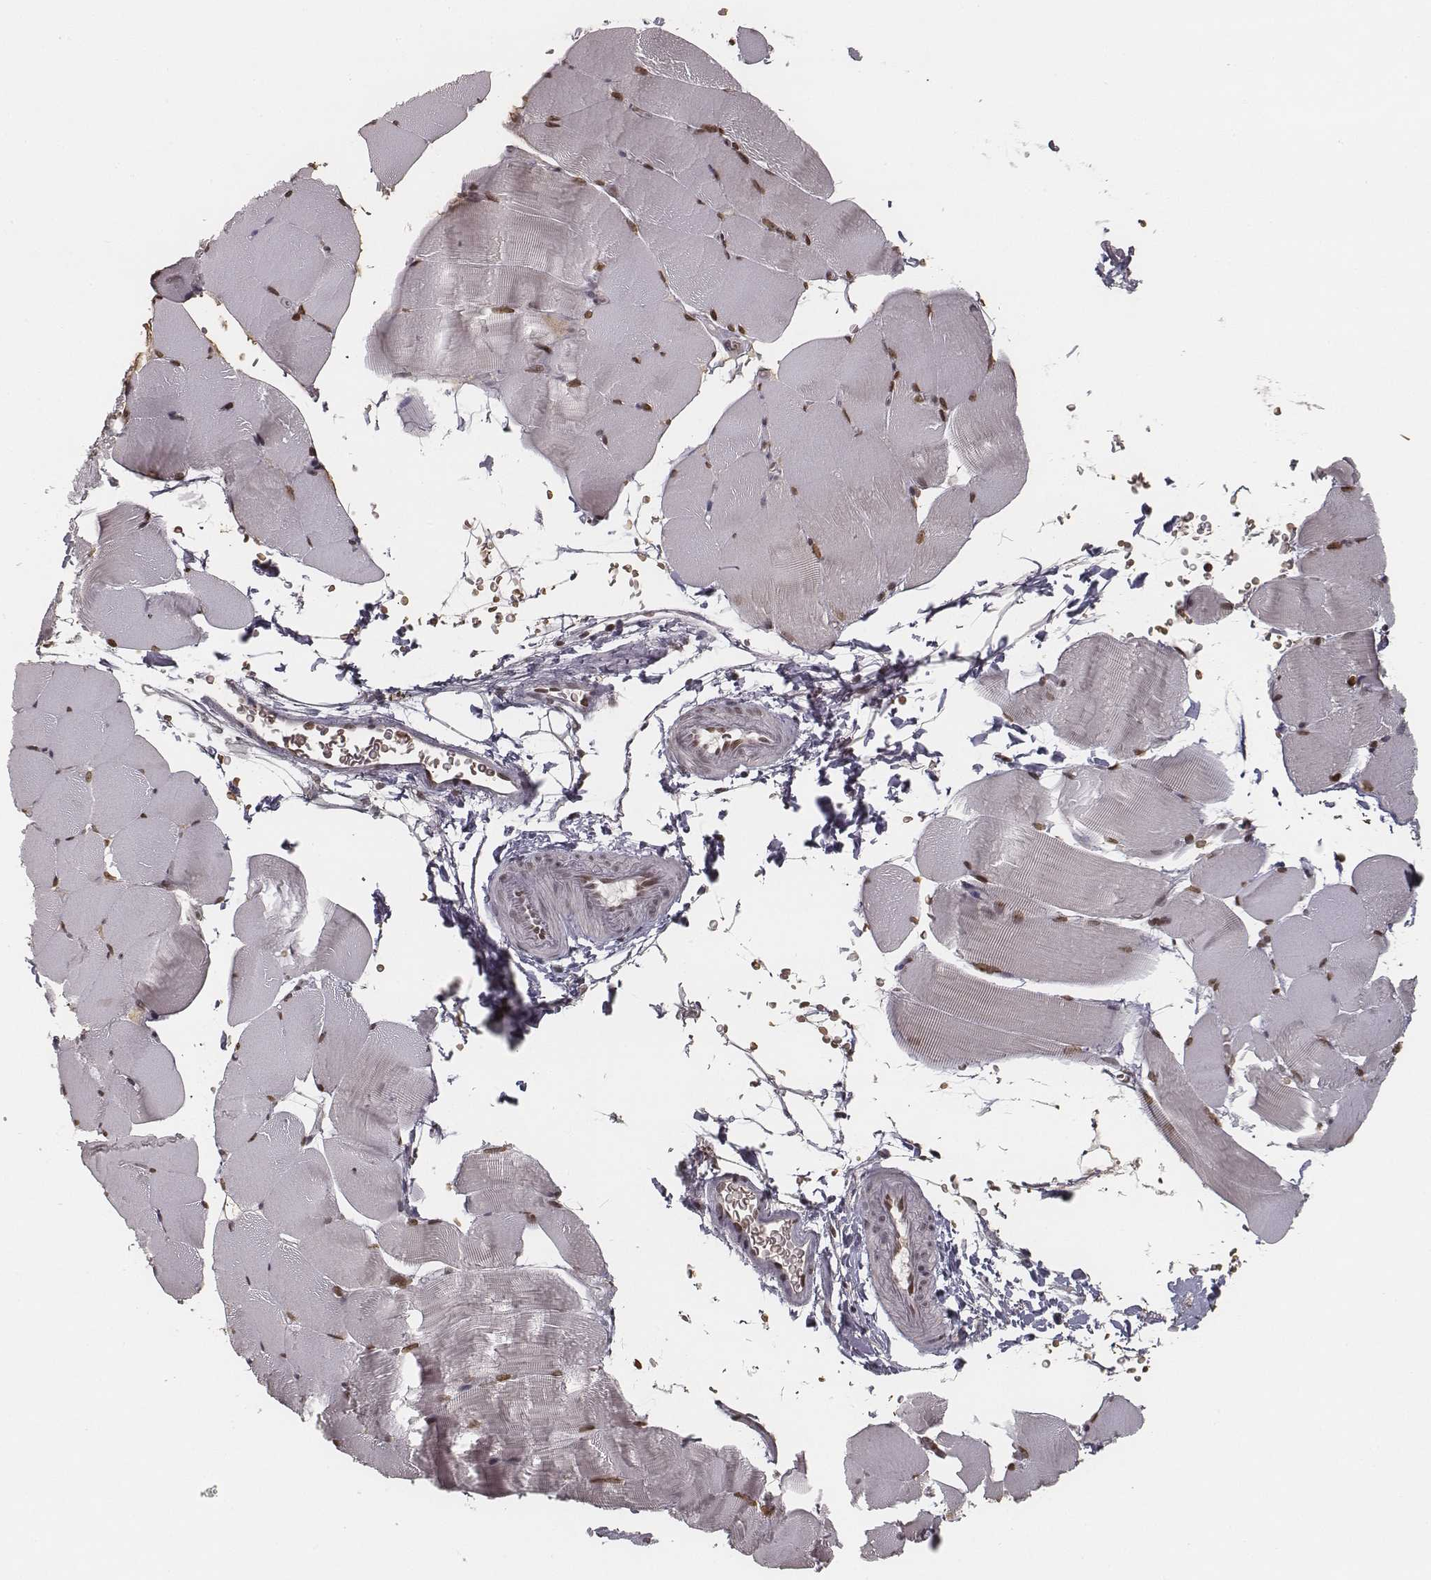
{"staining": {"intensity": "moderate", "quantity": ">75%", "location": "nuclear"}, "tissue": "skeletal muscle", "cell_type": "Myocytes", "image_type": "normal", "snomed": [{"axis": "morphology", "description": "Normal tissue, NOS"}, {"axis": "topography", "description": "Skeletal muscle"}], "caption": "This micrograph exhibits immunohistochemistry staining of benign skeletal muscle, with medium moderate nuclear expression in approximately >75% of myocytes.", "gene": "HMGA2", "patient": {"sex": "female", "age": 37}}